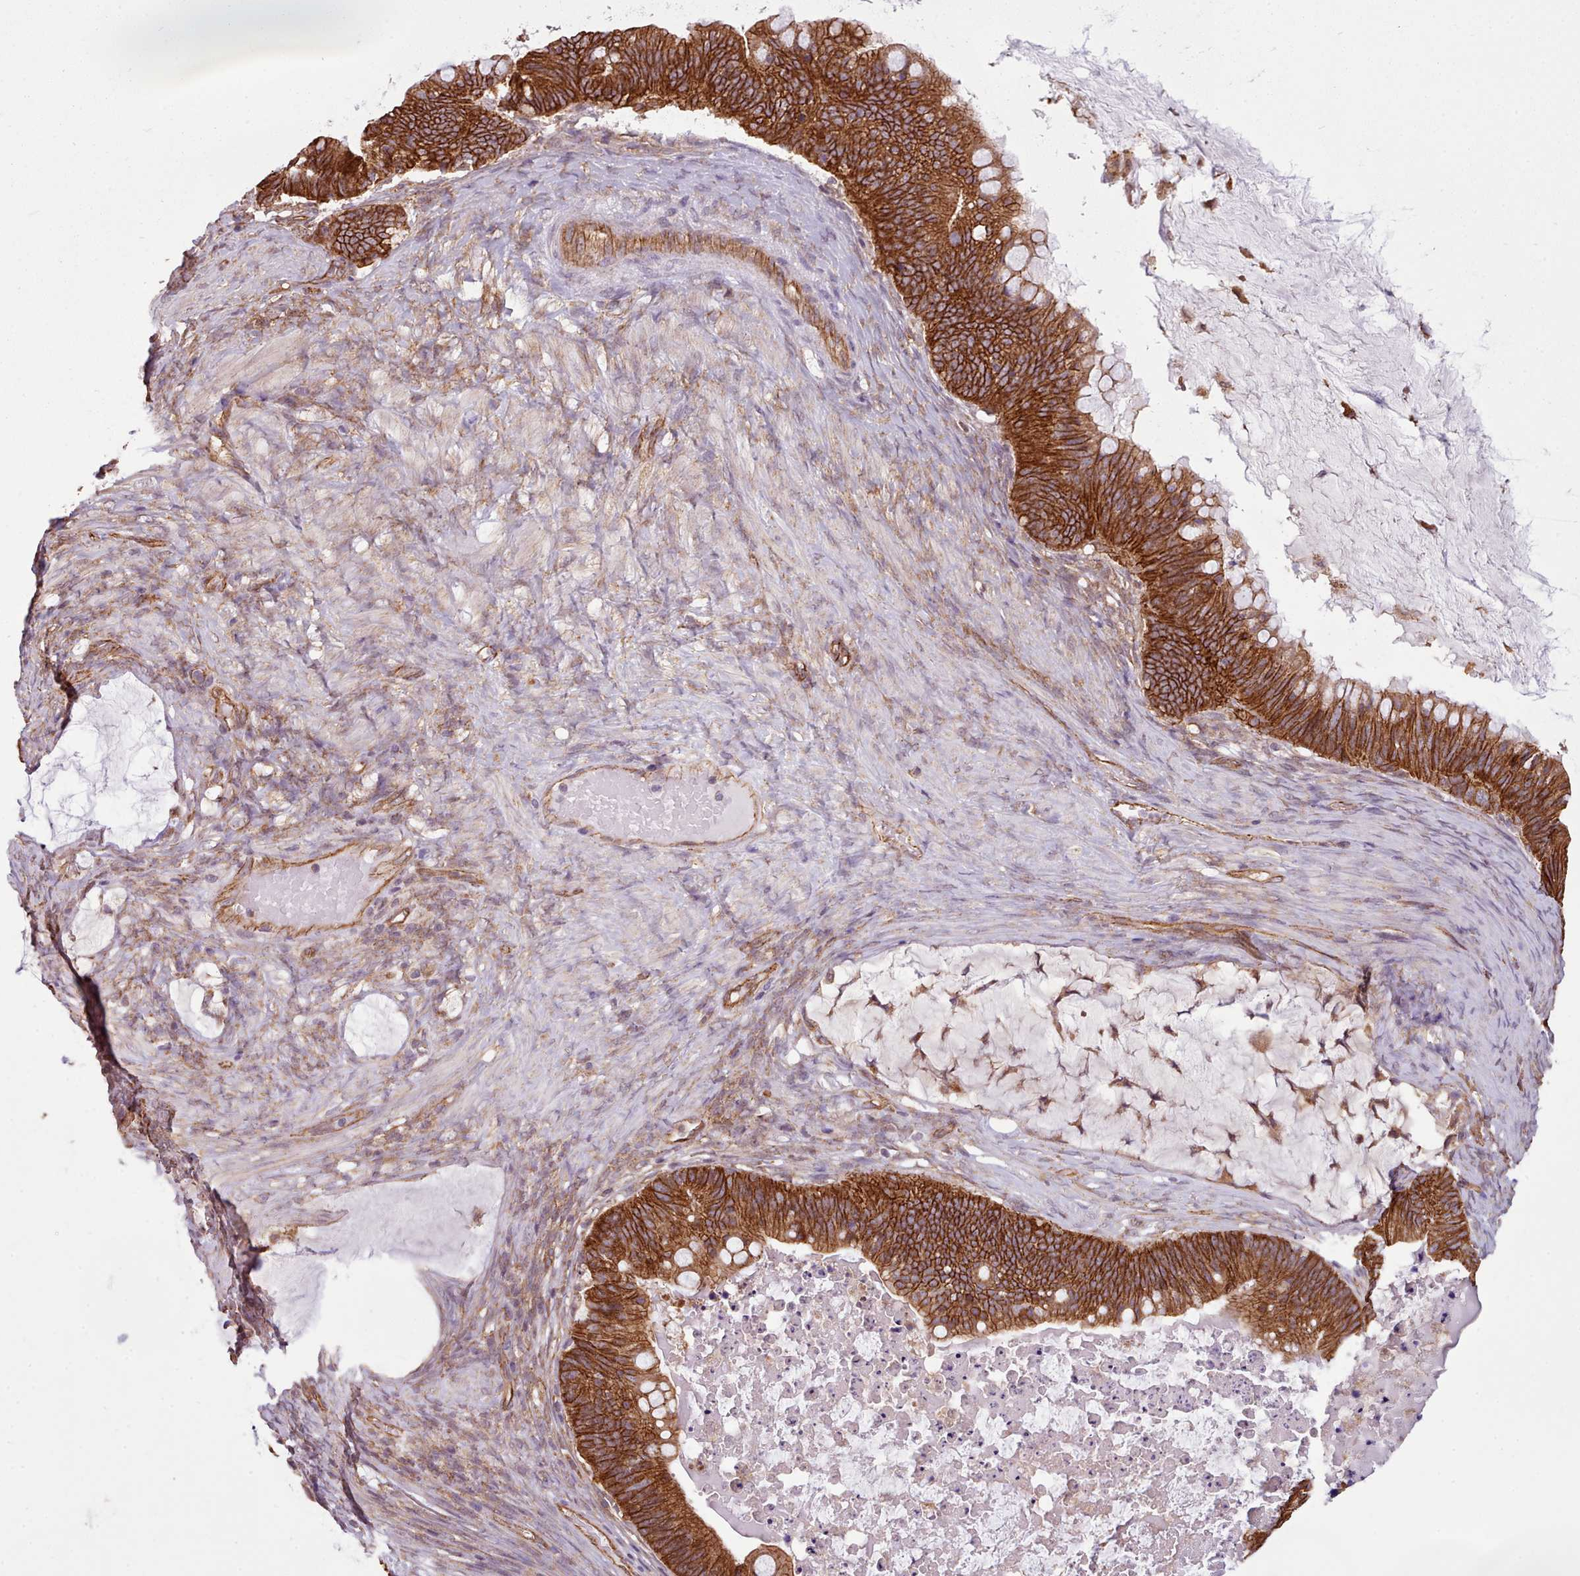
{"staining": {"intensity": "strong", "quantity": ">75%", "location": "cytoplasmic/membranous"}, "tissue": "ovarian cancer", "cell_type": "Tumor cells", "image_type": "cancer", "snomed": [{"axis": "morphology", "description": "Cystadenocarcinoma, mucinous, NOS"}, {"axis": "topography", "description": "Ovary"}], "caption": "Mucinous cystadenocarcinoma (ovarian) stained with DAB immunohistochemistry (IHC) exhibits high levels of strong cytoplasmic/membranous staining in about >75% of tumor cells.", "gene": "MRPL46", "patient": {"sex": "female", "age": 61}}